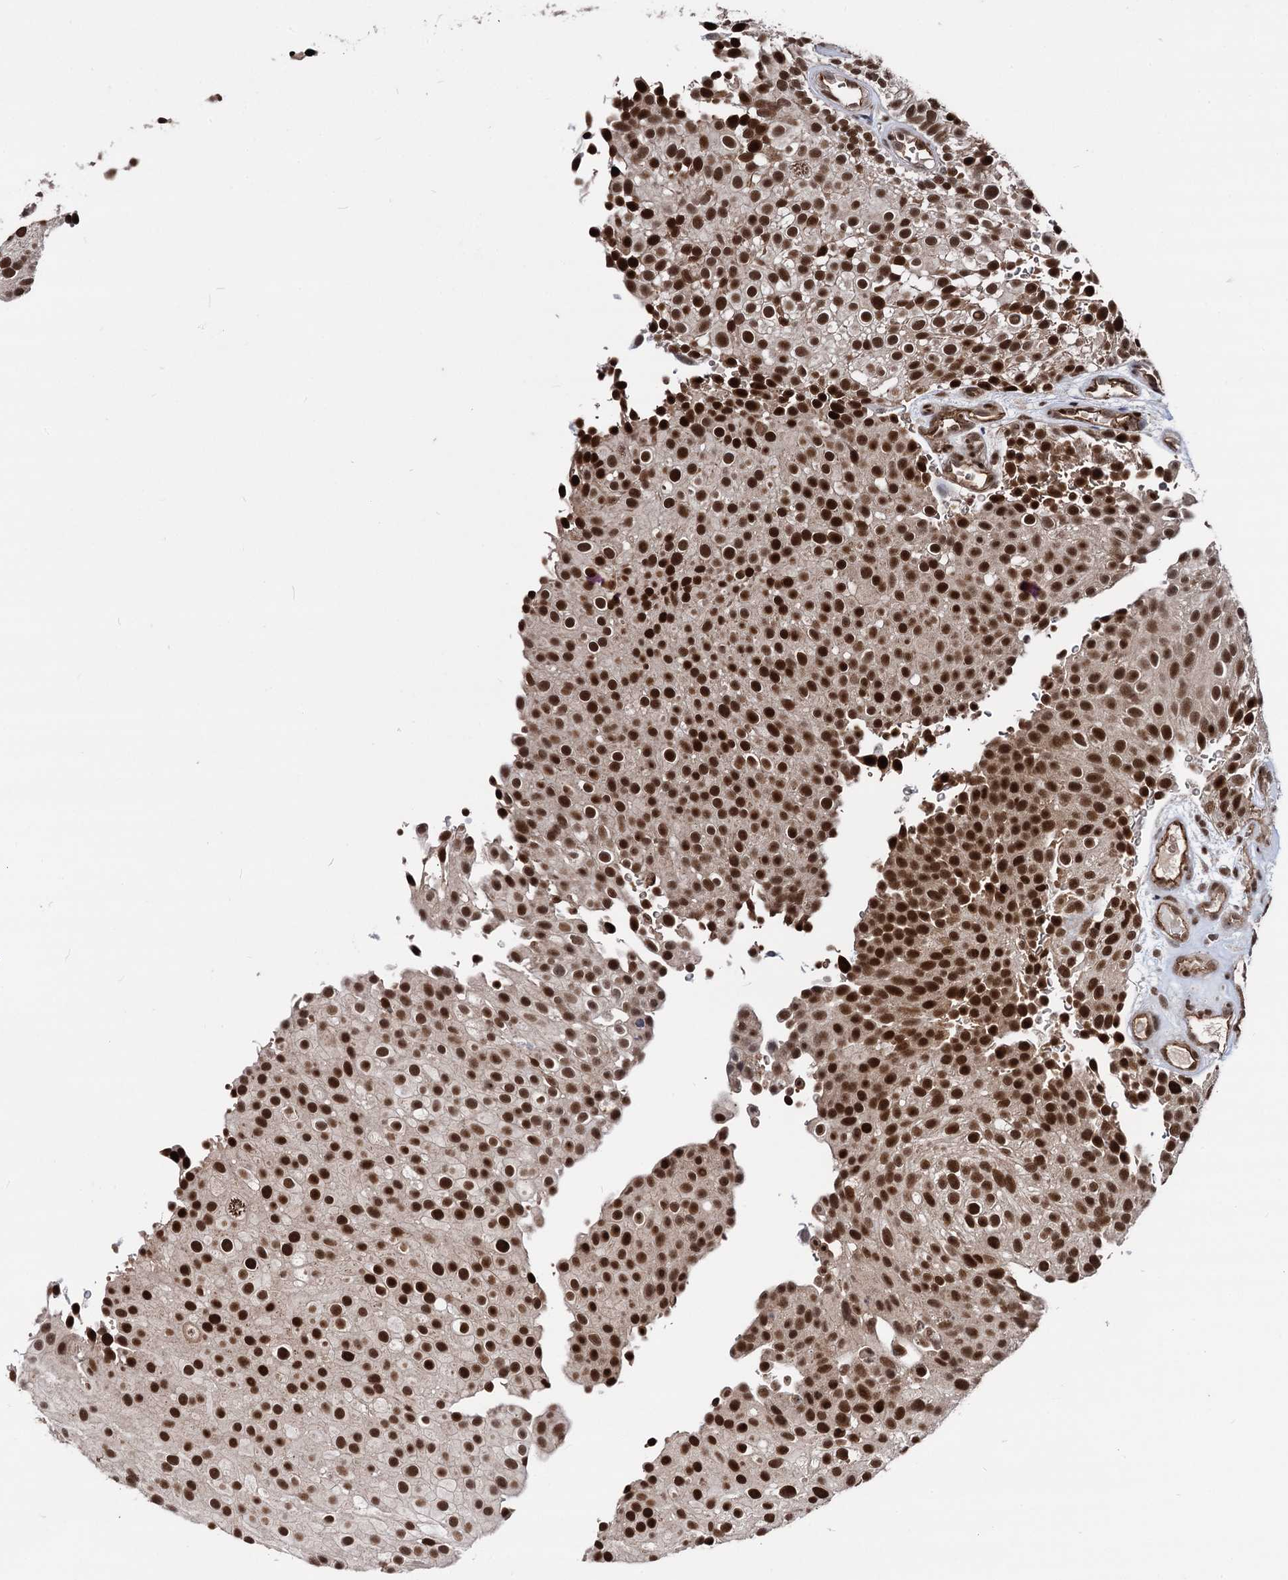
{"staining": {"intensity": "strong", "quantity": ">75%", "location": "nuclear"}, "tissue": "urothelial cancer", "cell_type": "Tumor cells", "image_type": "cancer", "snomed": [{"axis": "morphology", "description": "Urothelial carcinoma, Low grade"}, {"axis": "topography", "description": "Urinary bladder"}], "caption": "Immunohistochemistry (IHC) image of human low-grade urothelial carcinoma stained for a protein (brown), which shows high levels of strong nuclear expression in approximately >75% of tumor cells.", "gene": "GALNT11", "patient": {"sex": "male", "age": 78}}